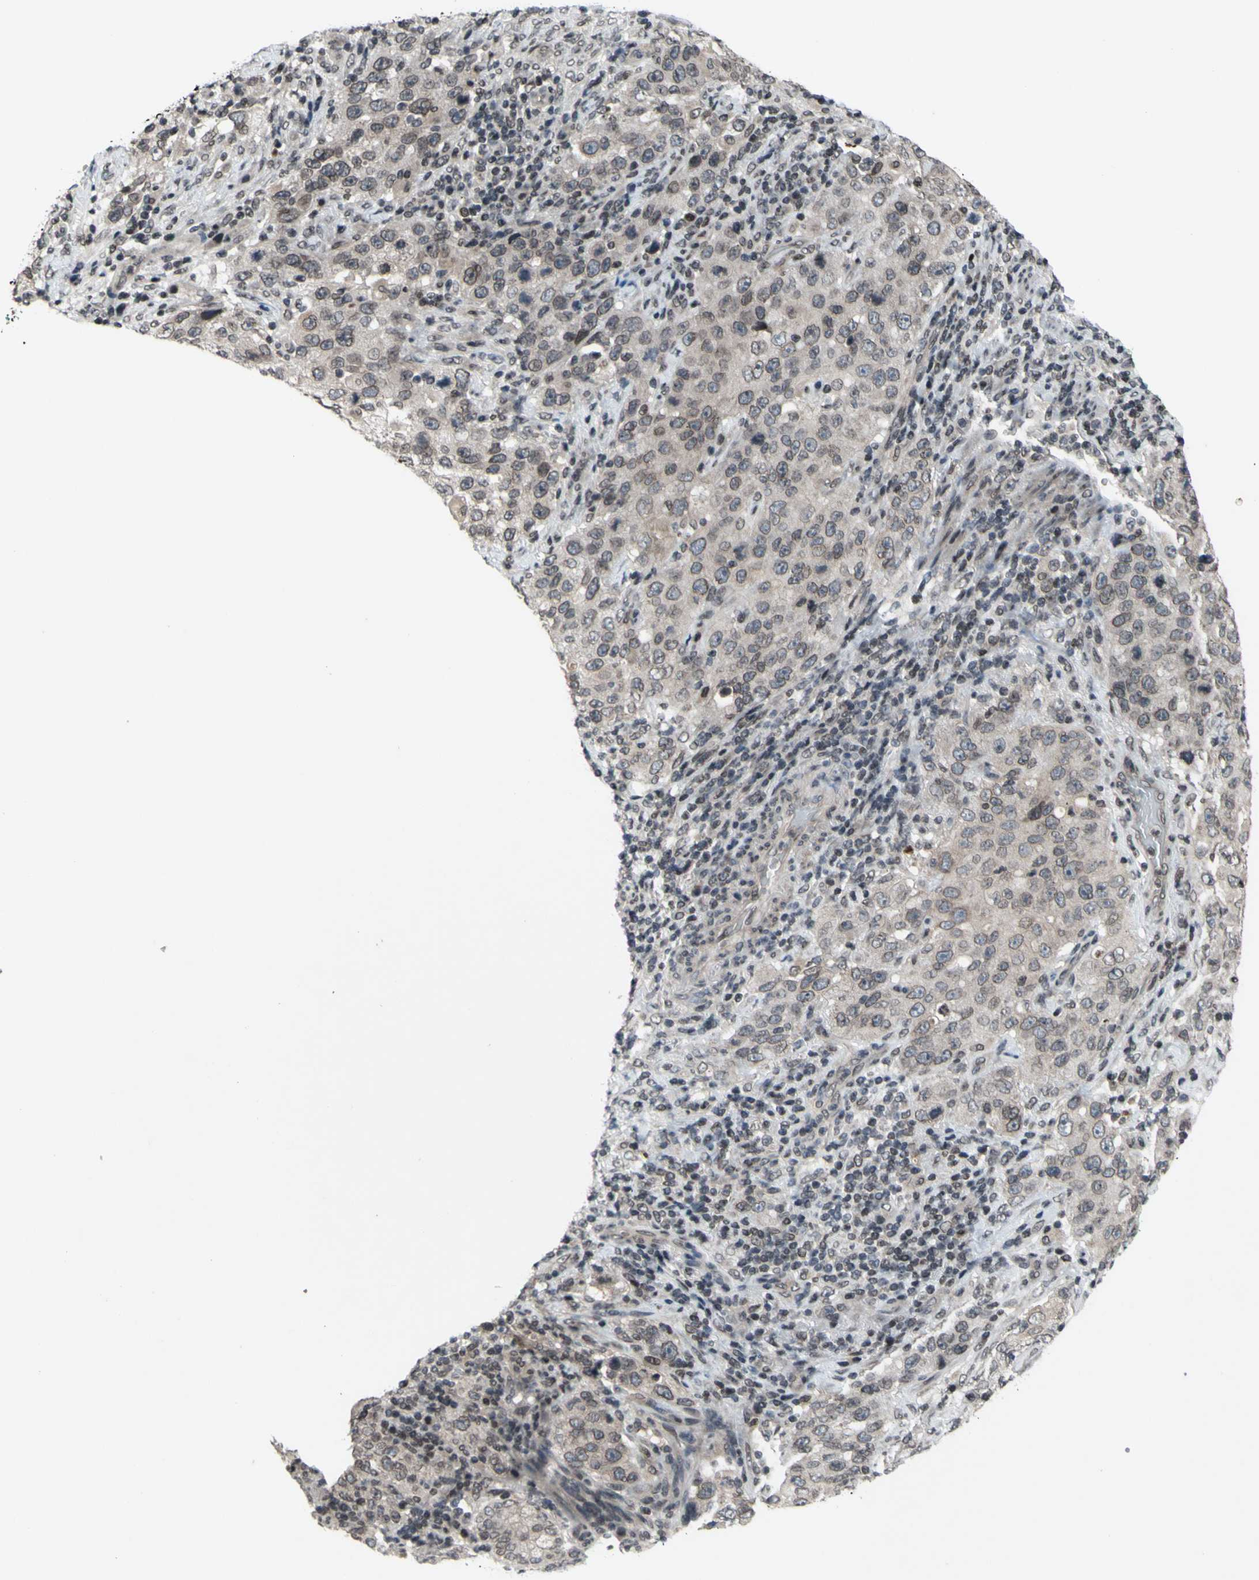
{"staining": {"intensity": "weak", "quantity": "25%-75%", "location": "cytoplasmic/membranous,nuclear"}, "tissue": "stomach cancer", "cell_type": "Tumor cells", "image_type": "cancer", "snomed": [{"axis": "morphology", "description": "Normal tissue, NOS"}, {"axis": "morphology", "description": "Adenocarcinoma, NOS"}, {"axis": "topography", "description": "Stomach"}], "caption": "Stomach cancer (adenocarcinoma) tissue shows weak cytoplasmic/membranous and nuclear expression in about 25%-75% of tumor cells", "gene": "XPO1", "patient": {"sex": "male", "age": 48}}